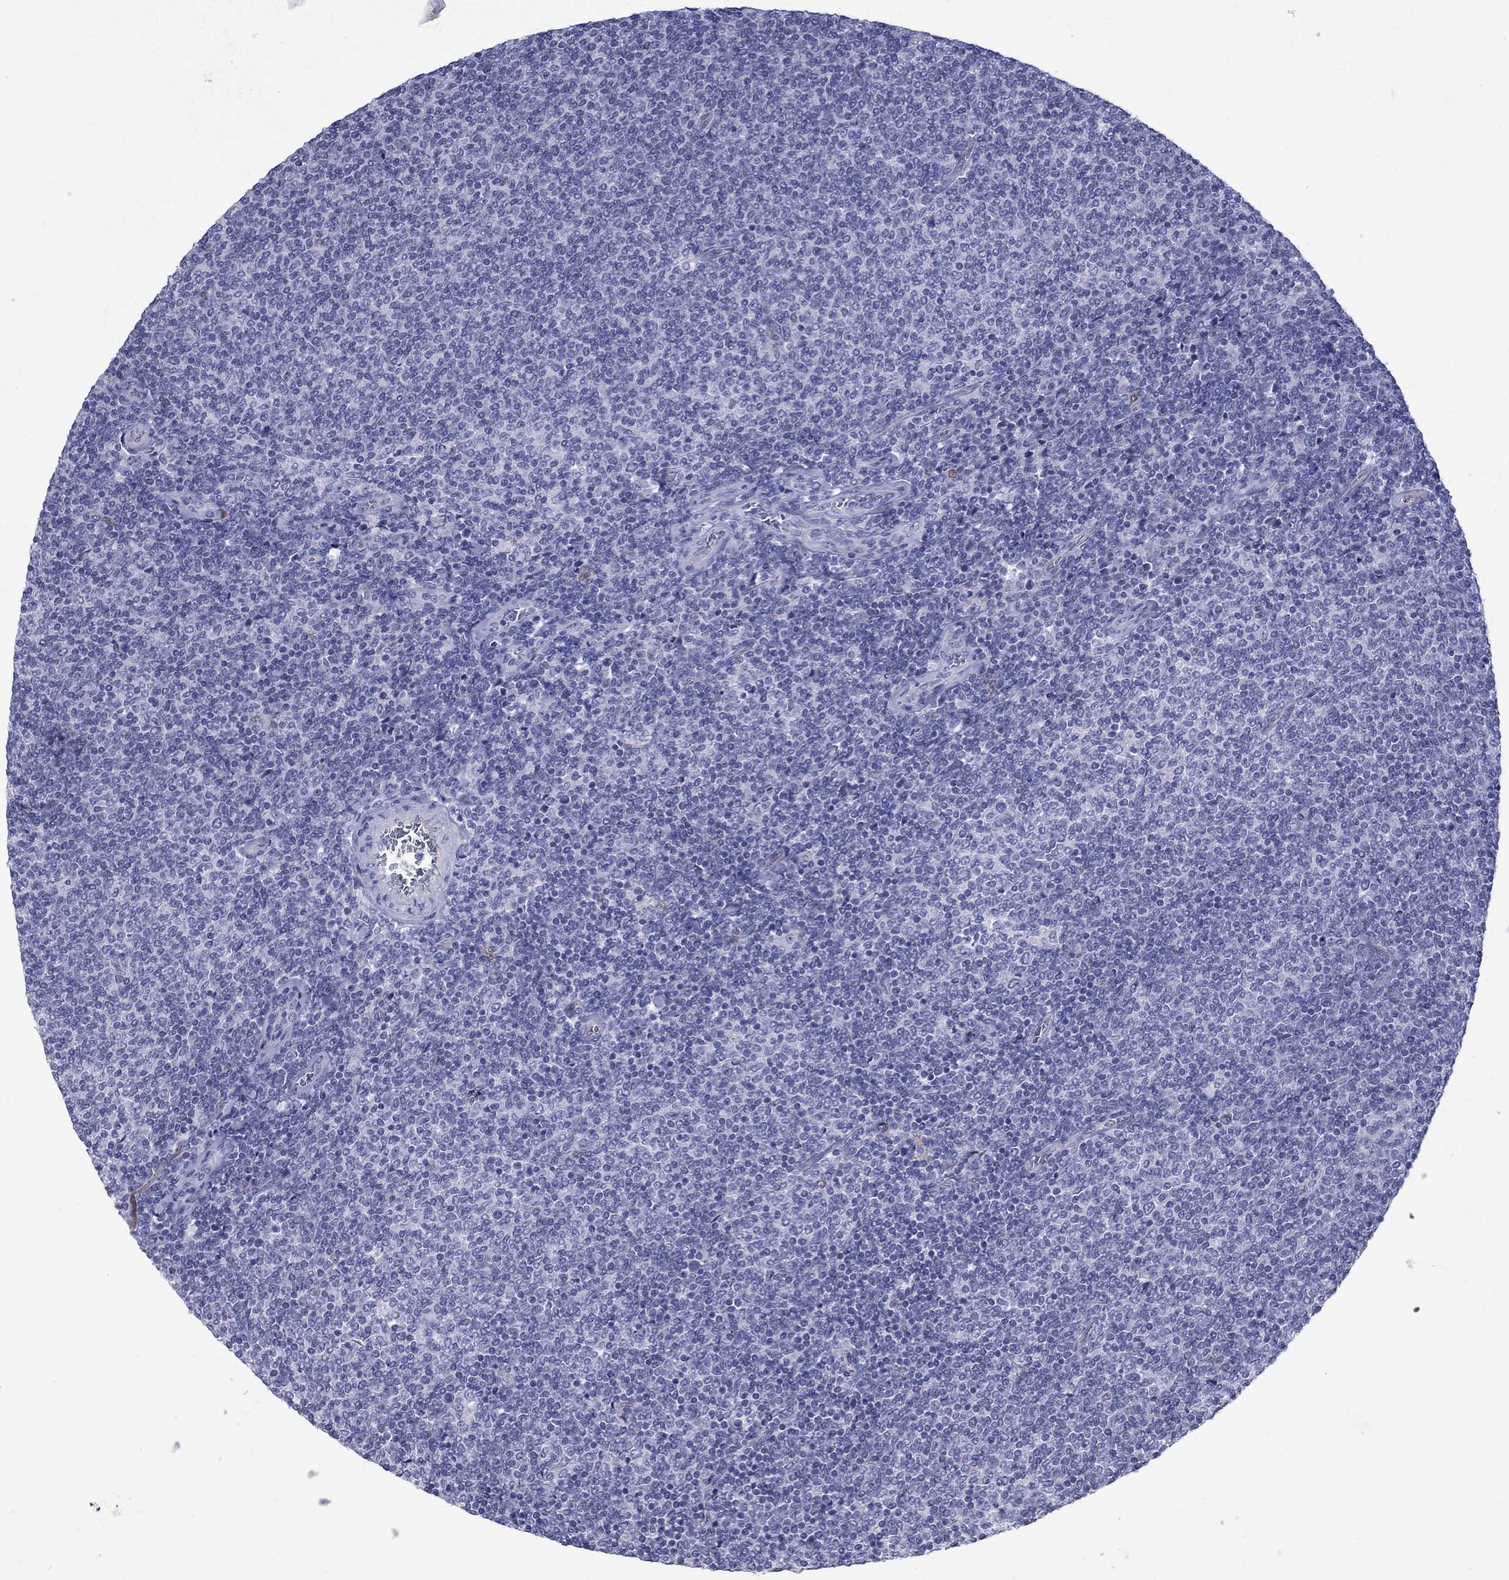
{"staining": {"intensity": "negative", "quantity": "none", "location": "none"}, "tissue": "lymphoma", "cell_type": "Tumor cells", "image_type": "cancer", "snomed": [{"axis": "morphology", "description": "Malignant lymphoma, non-Hodgkin's type, Low grade"}, {"axis": "topography", "description": "Lymph node"}], "caption": "The immunohistochemistry image has no significant staining in tumor cells of low-grade malignant lymphoma, non-Hodgkin's type tissue. (DAB (3,3'-diaminobenzidine) IHC, high magnification).", "gene": "CTNNBIP1", "patient": {"sex": "male", "age": 52}}